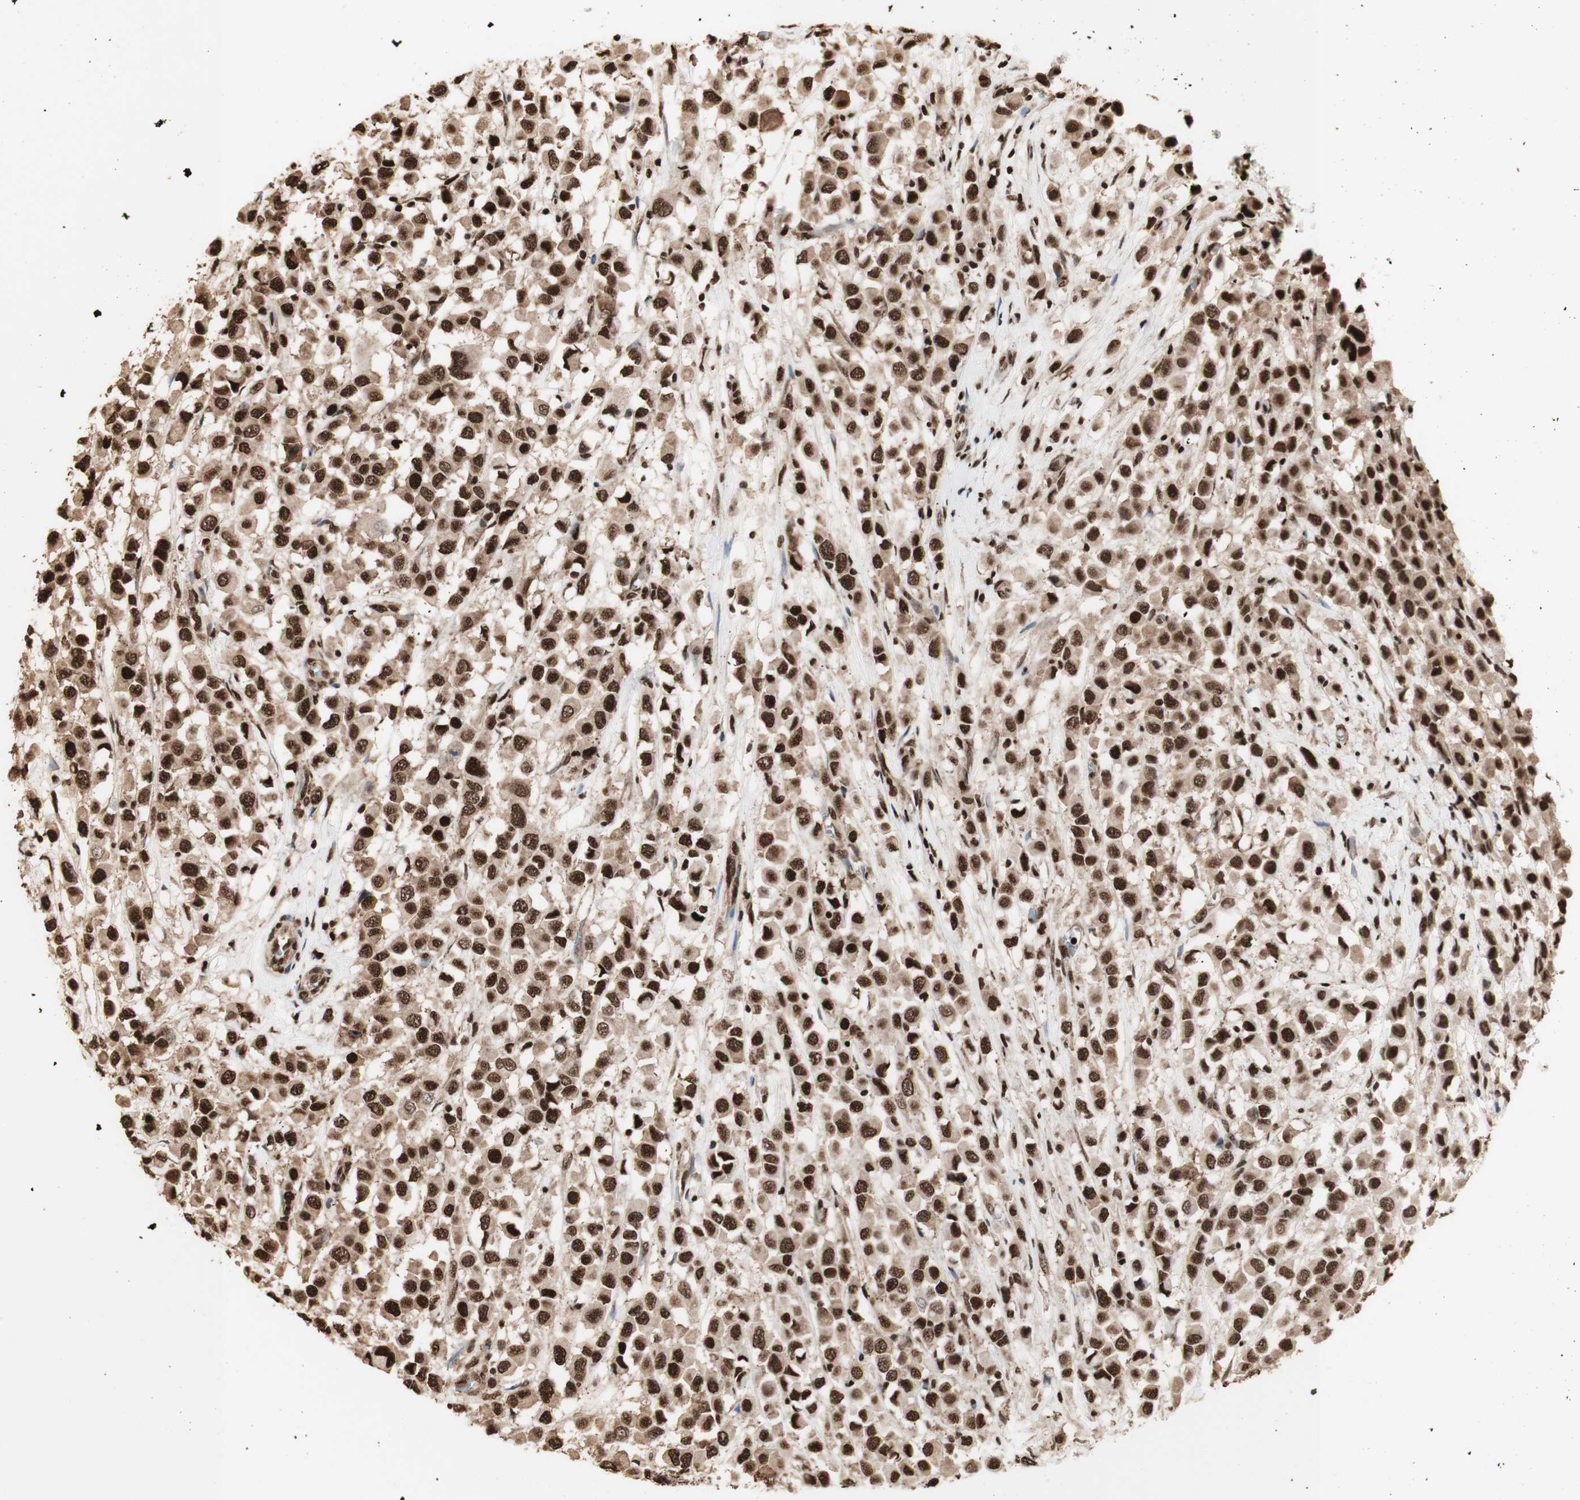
{"staining": {"intensity": "strong", "quantity": ">75%", "location": "cytoplasmic/membranous,nuclear"}, "tissue": "breast cancer", "cell_type": "Tumor cells", "image_type": "cancer", "snomed": [{"axis": "morphology", "description": "Duct carcinoma"}, {"axis": "topography", "description": "Breast"}], "caption": "Breast cancer (intraductal carcinoma) stained with IHC exhibits strong cytoplasmic/membranous and nuclear expression in approximately >75% of tumor cells.", "gene": "HNRNPA2B1", "patient": {"sex": "female", "age": 61}}